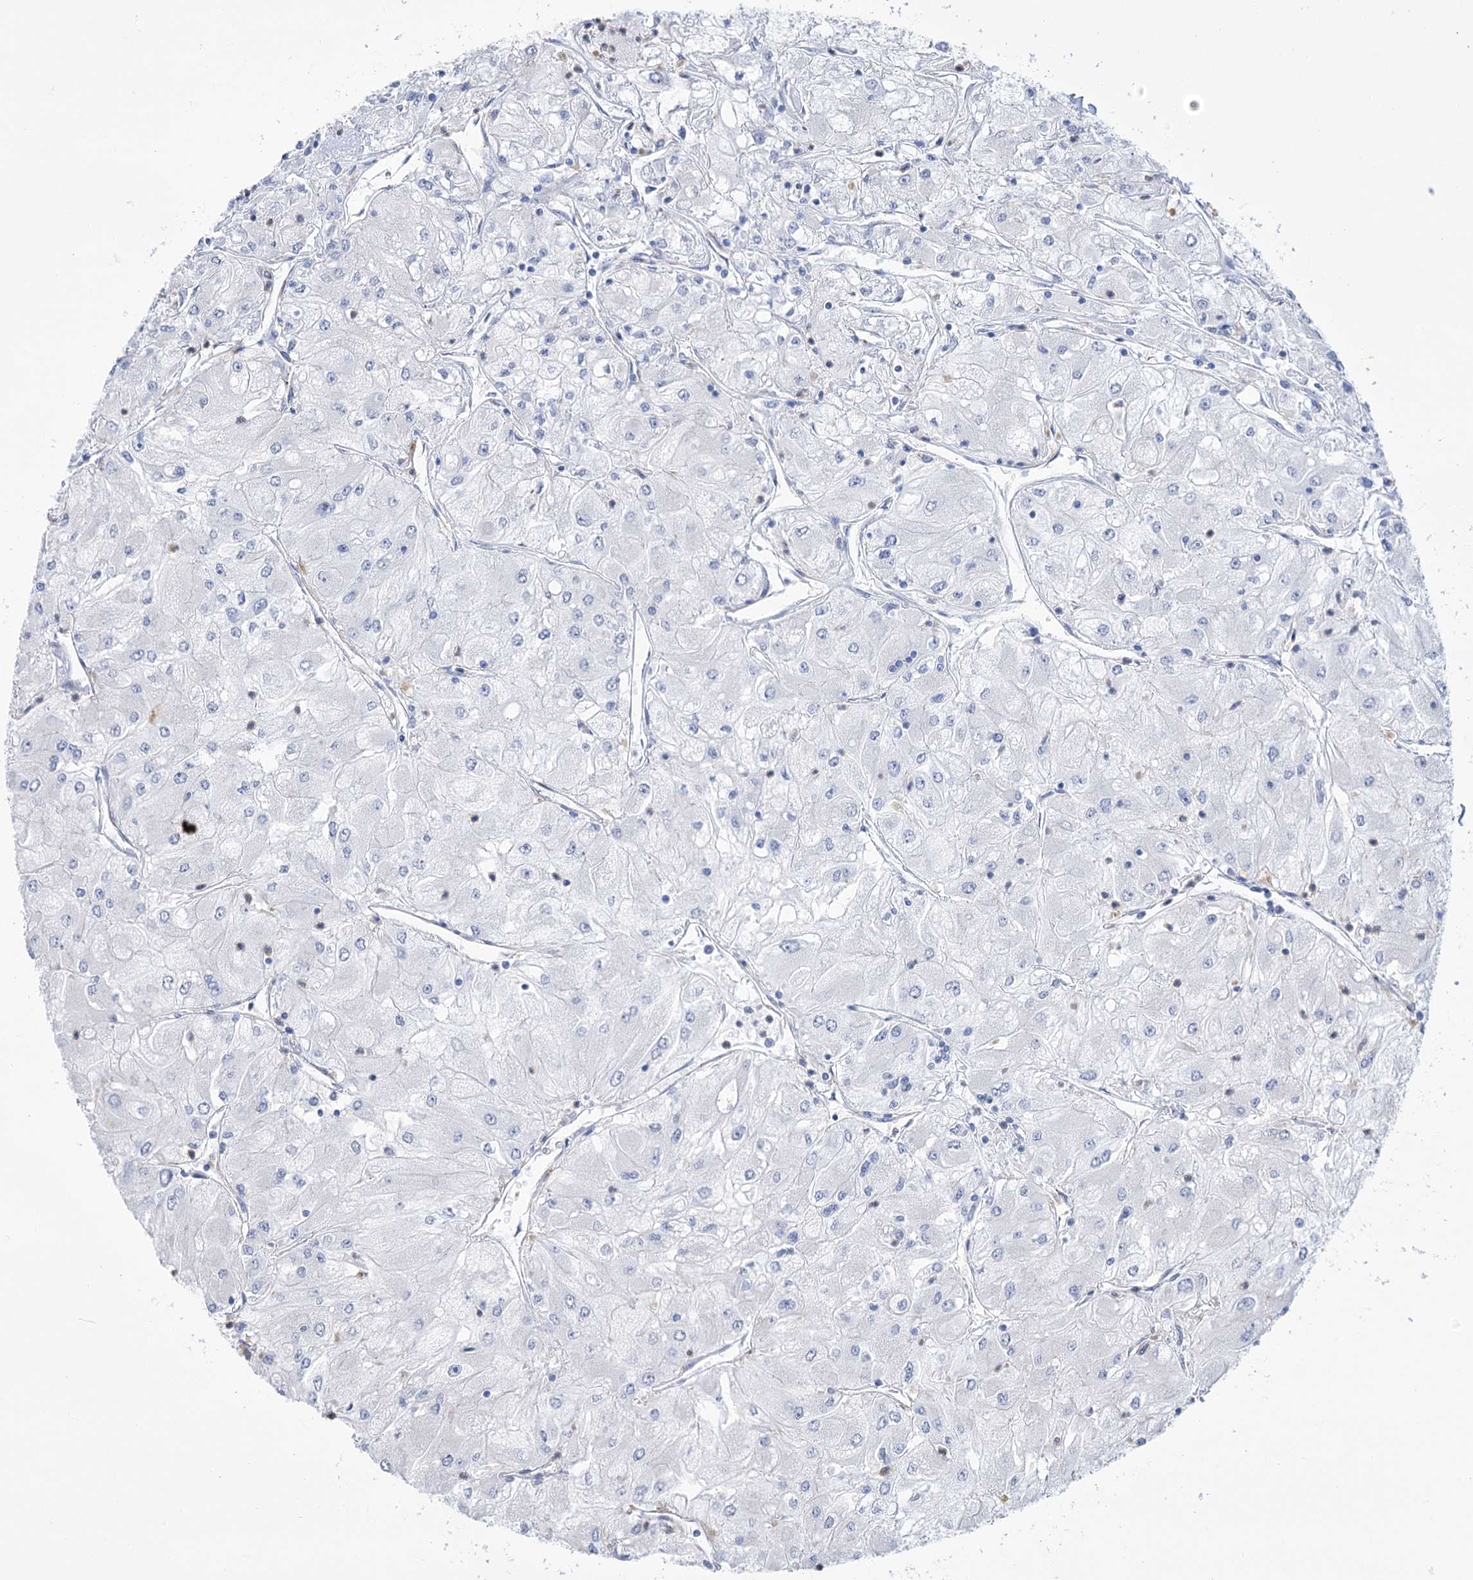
{"staining": {"intensity": "negative", "quantity": "none", "location": "none"}, "tissue": "renal cancer", "cell_type": "Tumor cells", "image_type": "cancer", "snomed": [{"axis": "morphology", "description": "Adenocarcinoma, NOS"}, {"axis": "topography", "description": "Kidney"}], "caption": "High power microscopy image of an IHC micrograph of renal cancer, revealing no significant expression in tumor cells.", "gene": "SIAE", "patient": {"sex": "male", "age": 80}}